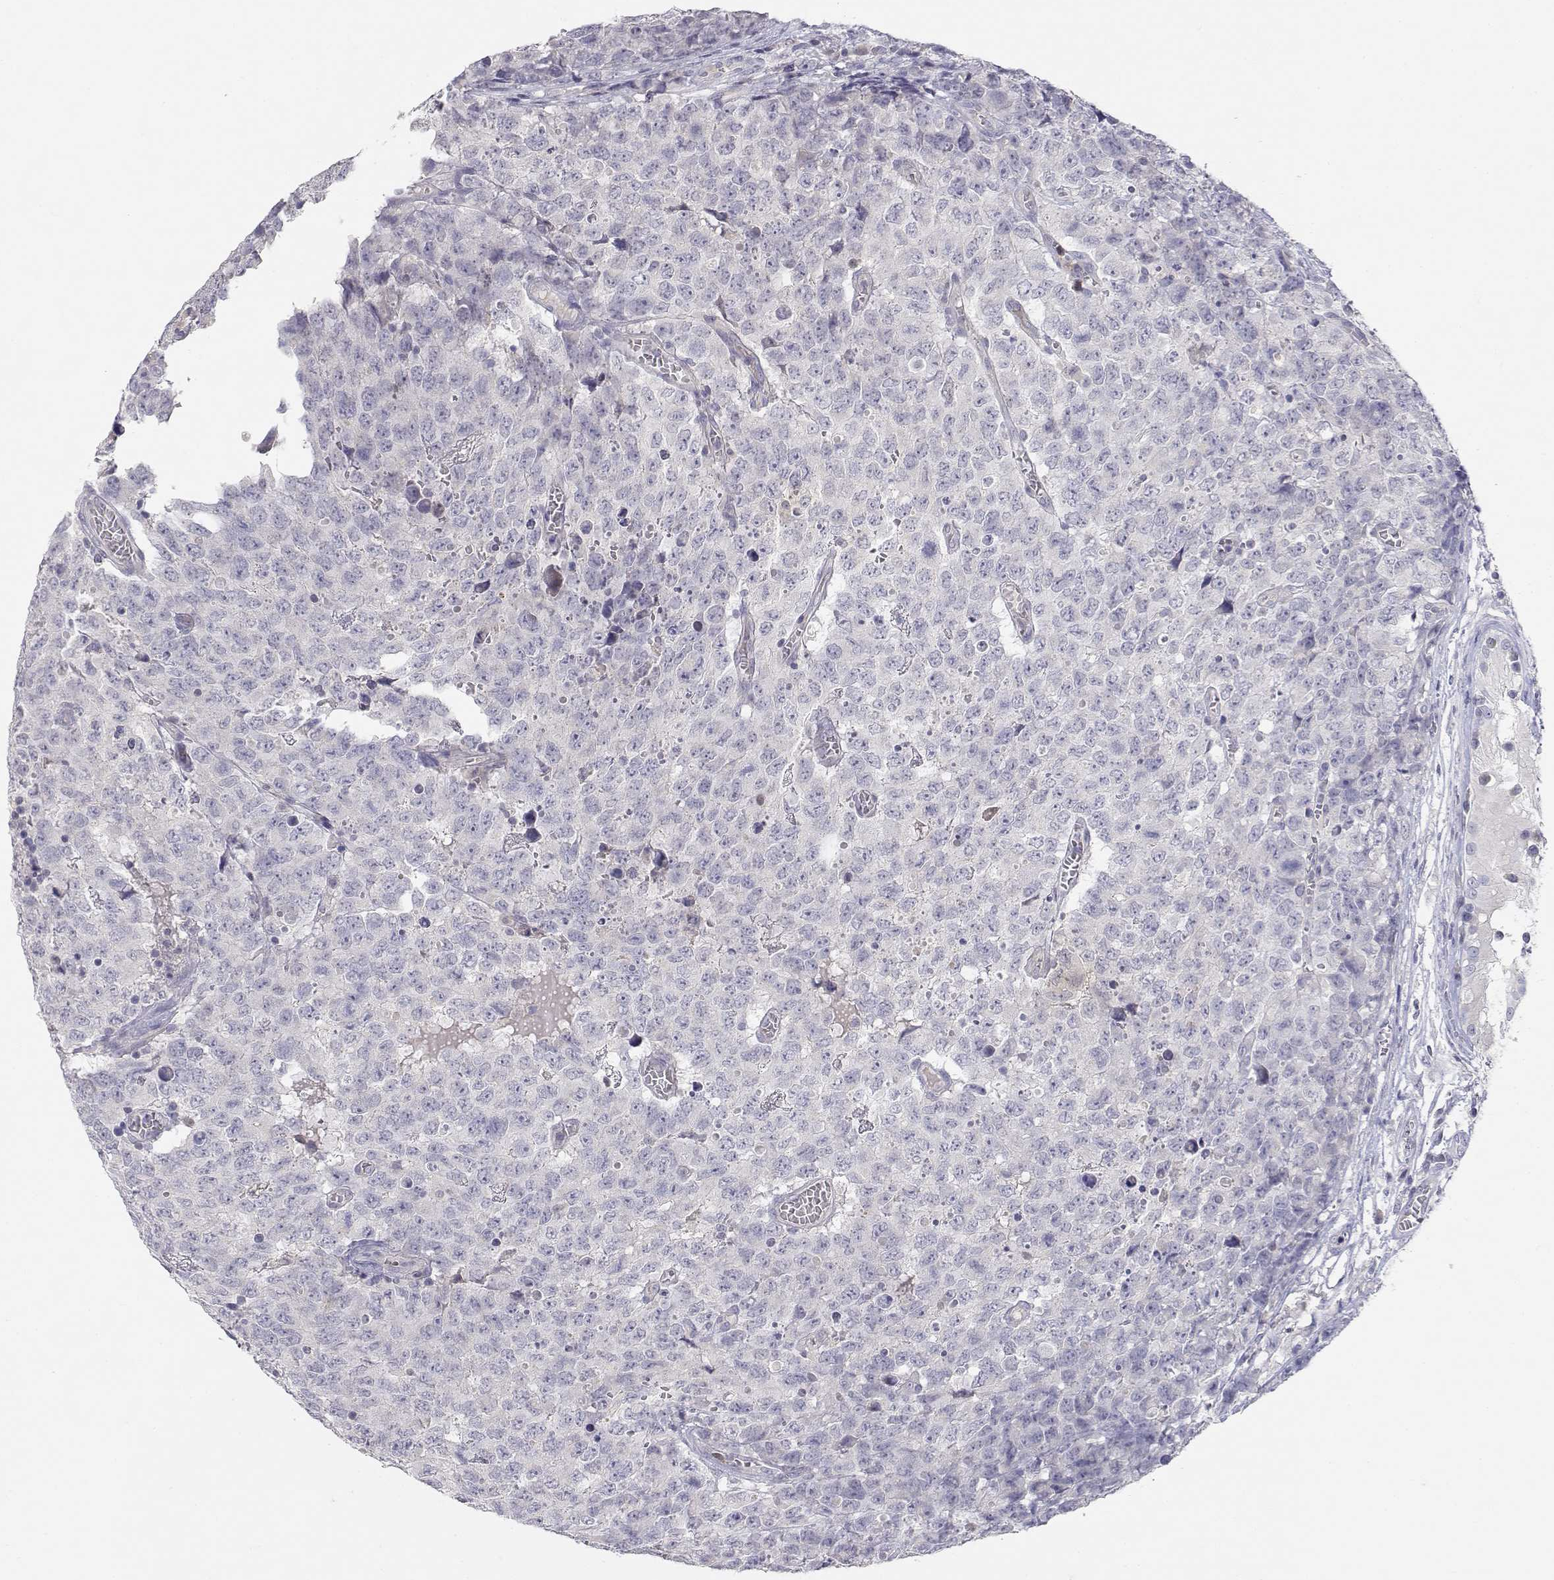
{"staining": {"intensity": "negative", "quantity": "none", "location": "none"}, "tissue": "testis cancer", "cell_type": "Tumor cells", "image_type": "cancer", "snomed": [{"axis": "morphology", "description": "Carcinoma, Embryonal, NOS"}, {"axis": "topography", "description": "Testis"}], "caption": "Tumor cells show no significant expression in embryonal carcinoma (testis).", "gene": "ADA", "patient": {"sex": "male", "age": 23}}